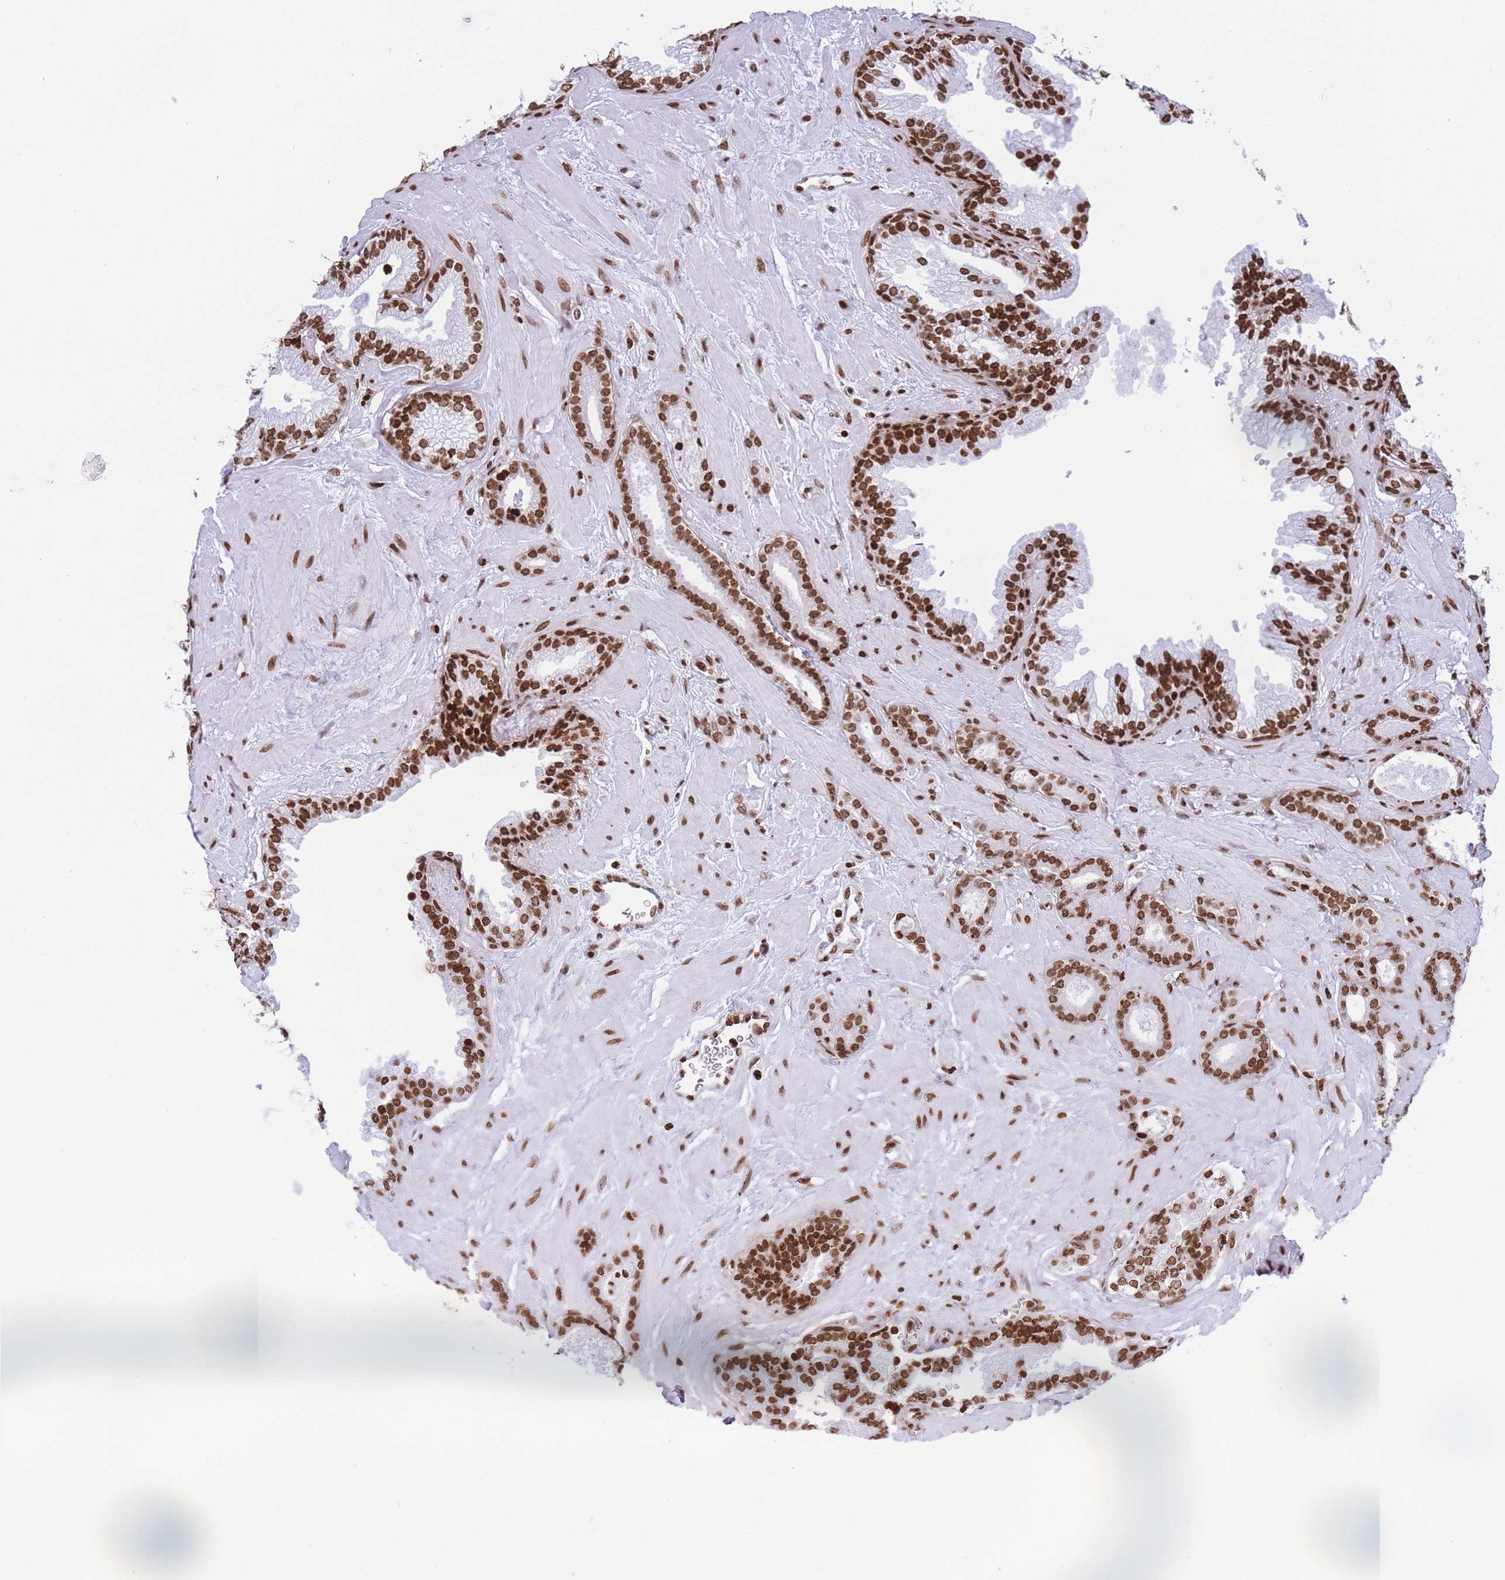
{"staining": {"intensity": "strong", "quantity": ">75%", "location": "nuclear"}, "tissue": "prostate cancer", "cell_type": "Tumor cells", "image_type": "cancer", "snomed": [{"axis": "morphology", "description": "Adenocarcinoma, Low grade"}, {"axis": "topography", "description": "Prostate"}], "caption": "Prostate cancer (low-grade adenocarcinoma) was stained to show a protein in brown. There is high levels of strong nuclear expression in approximately >75% of tumor cells.", "gene": "H2BC11", "patient": {"sex": "male", "age": 60}}